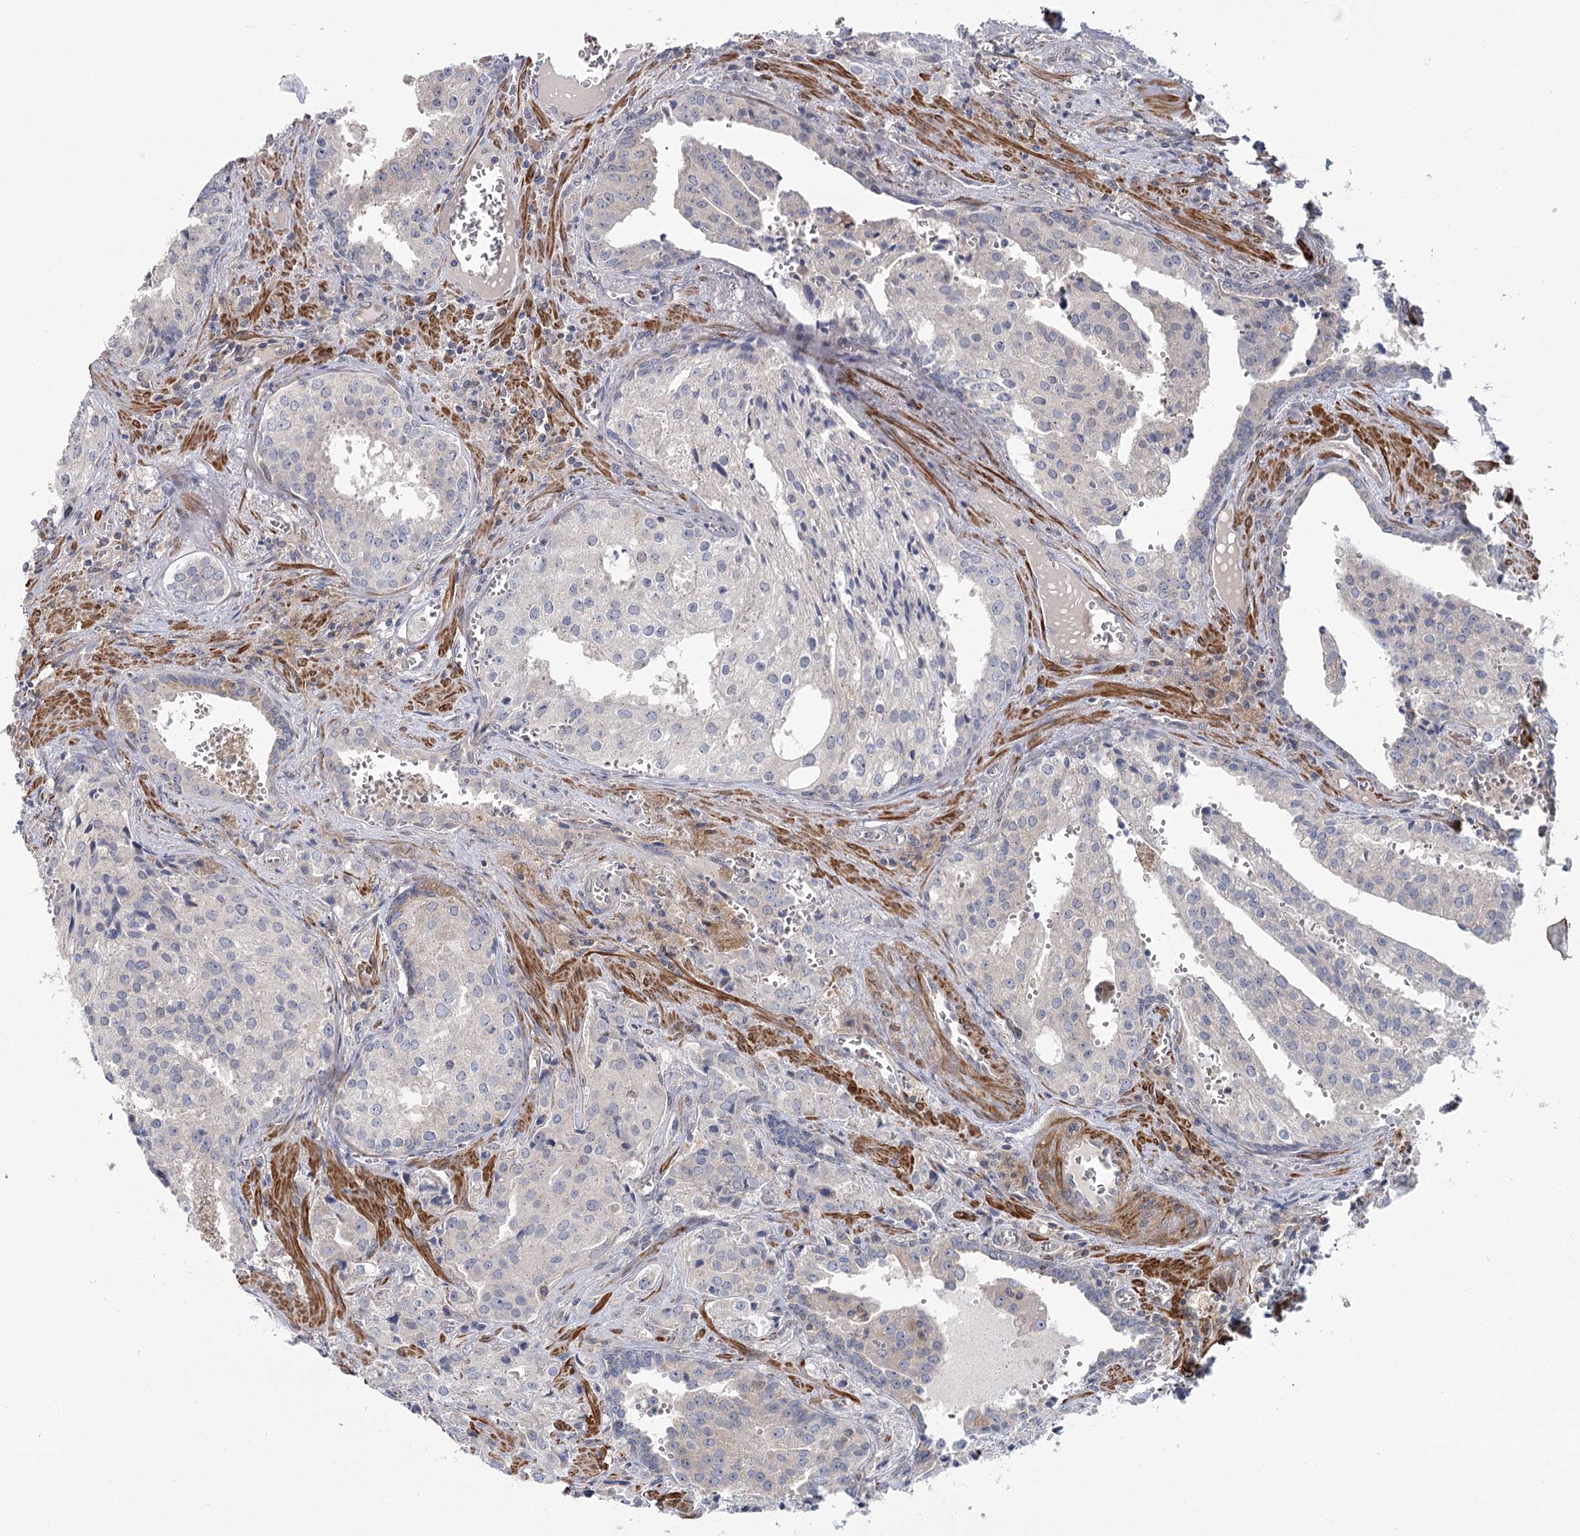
{"staining": {"intensity": "negative", "quantity": "none", "location": "none"}, "tissue": "prostate cancer", "cell_type": "Tumor cells", "image_type": "cancer", "snomed": [{"axis": "morphology", "description": "Adenocarcinoma, High grade"}, {"axis": "topography", "description": "Prostate"}], "caption": "This is an immunohistochemistry photomicrograph of prostate cancer. There is no expression in tumor cells.", "gene": "USP11", "patient": {"sex": "male", "age": 68}}